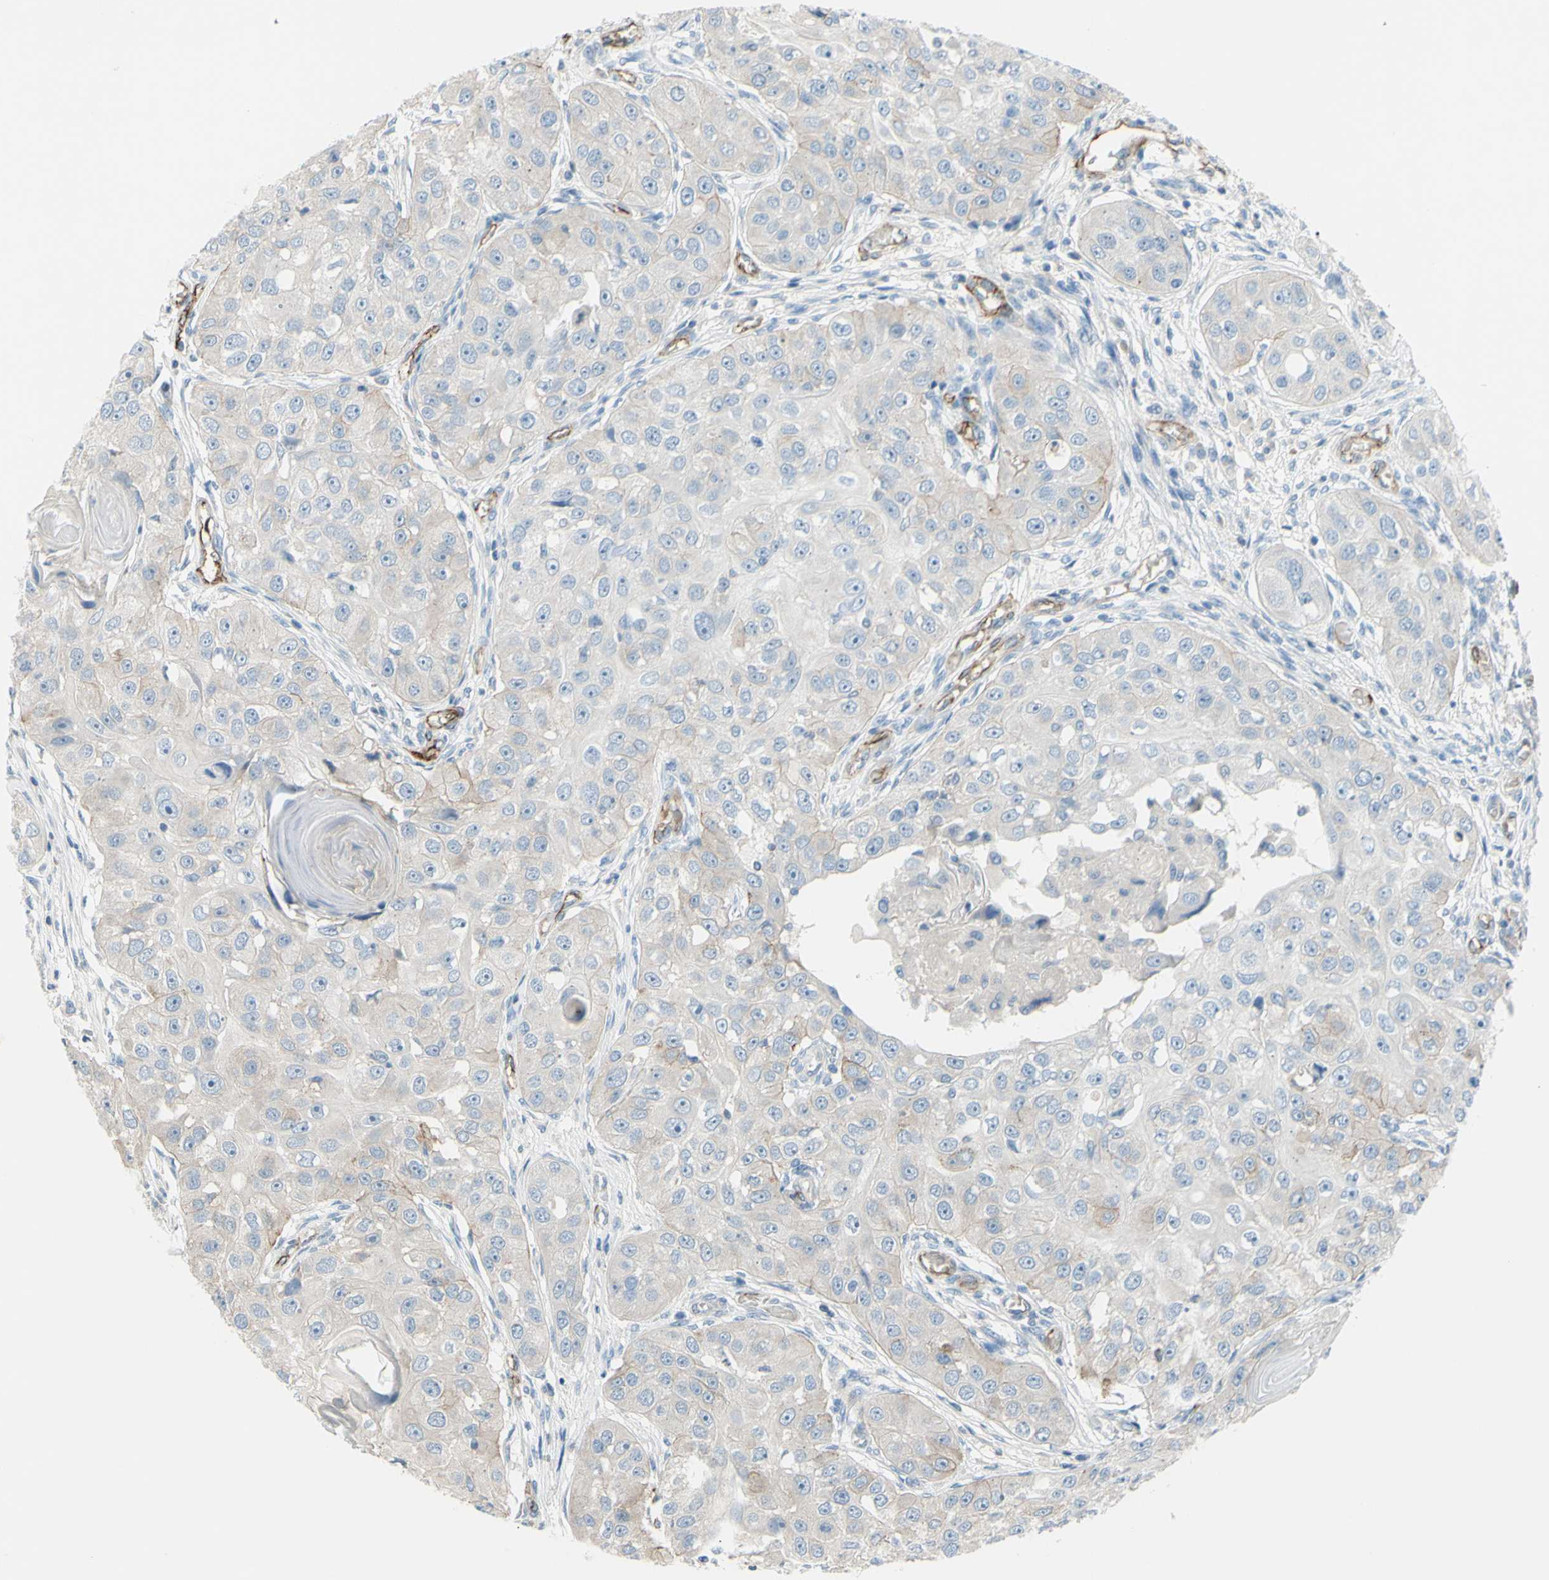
{"staining": {"intensity": "negative", "quantity": "none", "location": "none"}, "tissue": "head and neck cancer", "cell_type": "Tumor cells", "image_type": "cancer", "snomed": [{"axis": "morphology", "description": "Normal tissue, NOS"}, {"axis": "morphology", "description": "Squamous cell carcinoma, NOS"}, {"axis": "topography", "description": "Skeletal muscle"}, {"axis": "topography", "description": "Head-Neck"}], "caption": "An IHC image of head and neck cancer (squamous cell carcinoma) is shown. There is no staining in tumor cells of head and neck cancer (squamous cell carcinoma).", "gene": "PRRG2", "patient": {"sex": "male", "age": 51}}